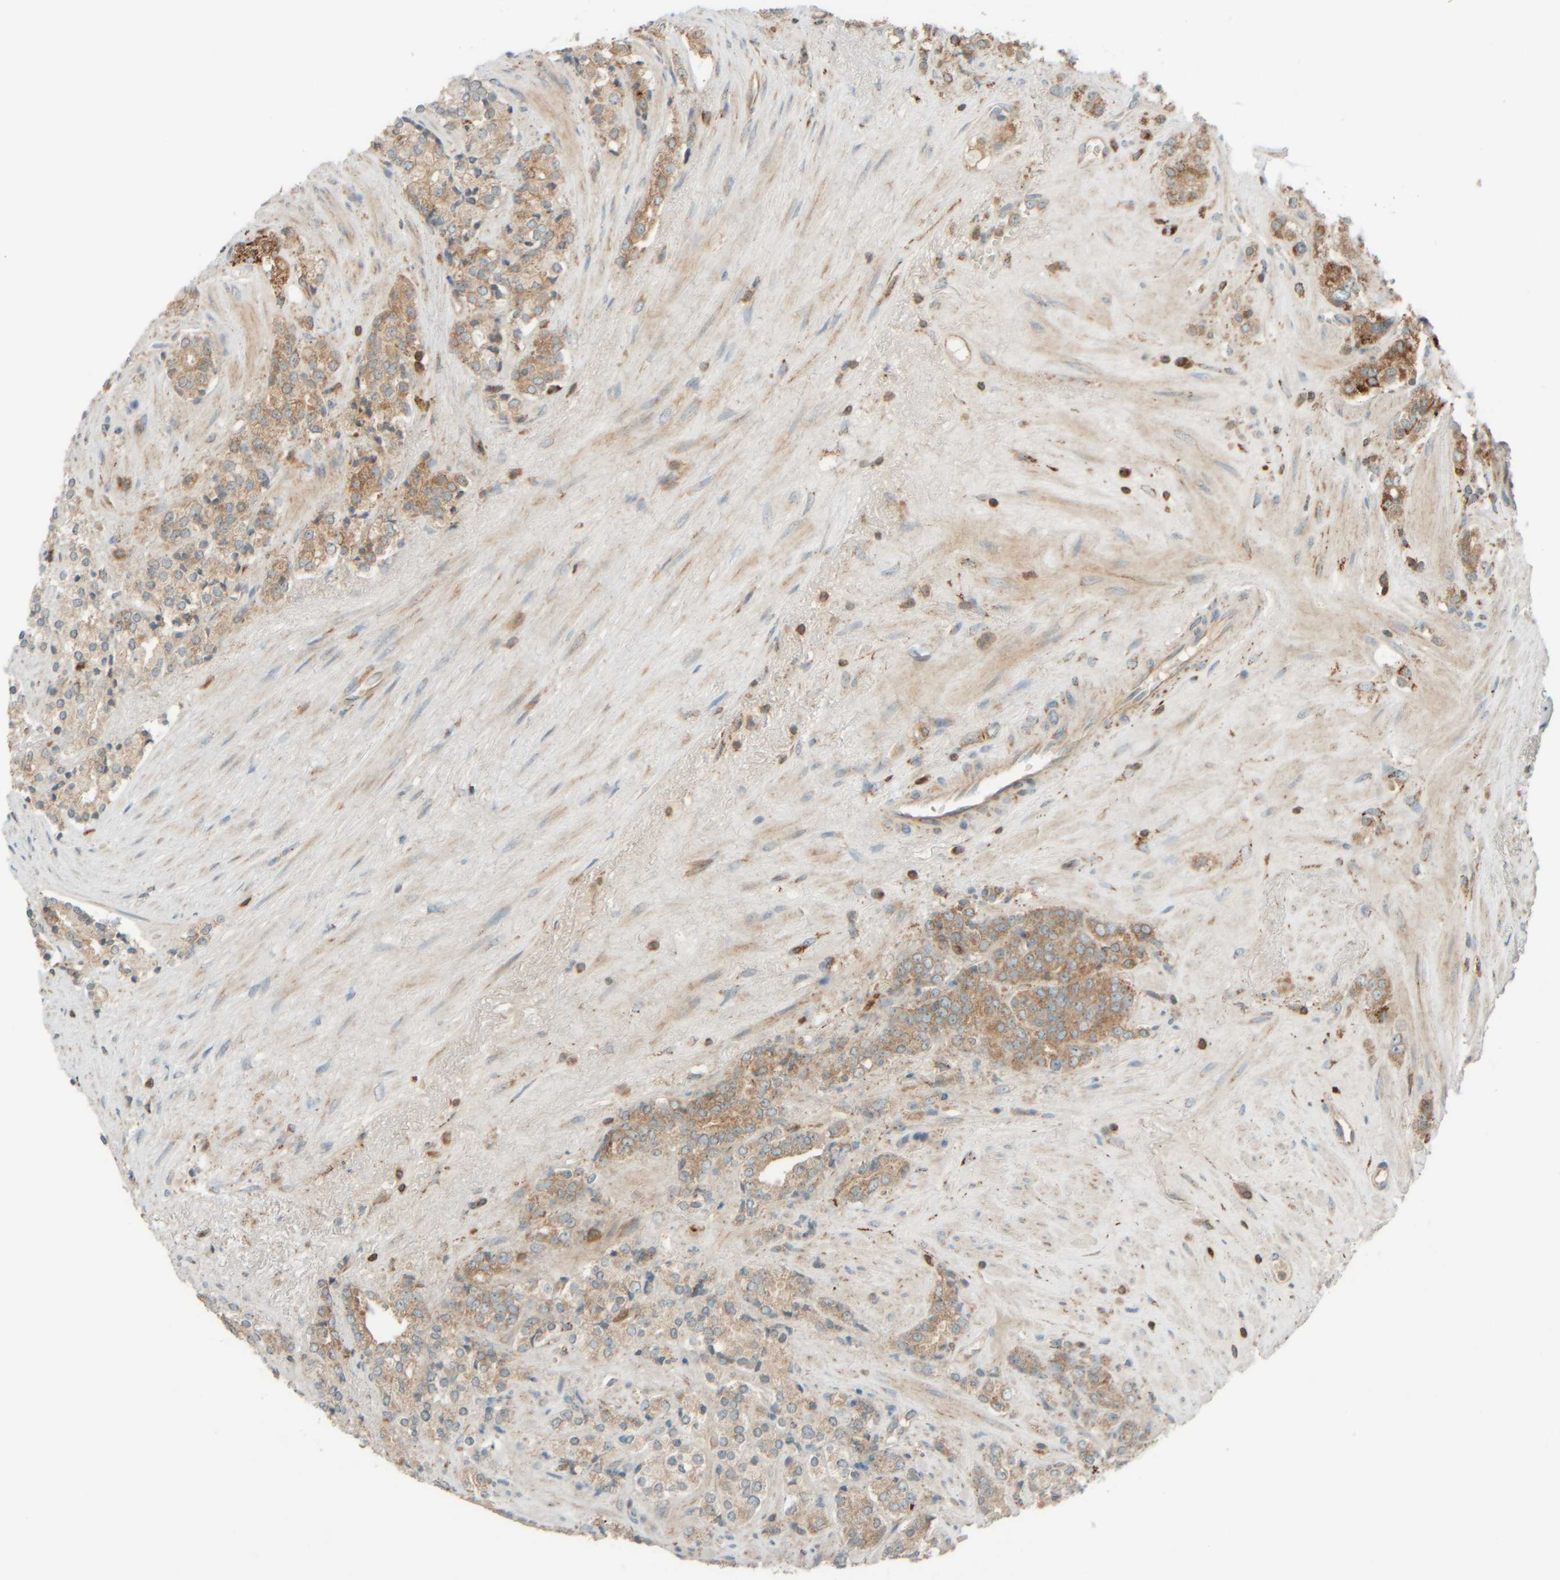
{"staining": {"intensity": "moderate", "quantity": ">75%", "location": "cytoplasmic/membranous"}, "tissue": "prostate cancer", "cell_type": "Tumor cells", "image_type": "cancer", "snomed": [{"axis": "morphology", "description": "Adenocarcinoma, High grade"}, {"axis": "topography", "description": "Prostate"}], "caption": "IHC (DAB) staining of human prostate cancer (high-grade adenocarcinoma) exhibits moderate cytoplasmic/membranous protein expression in about >75% of tumor cells.", "gene": "SPAG5", "patient": {"sex": "male", "age": 71}}